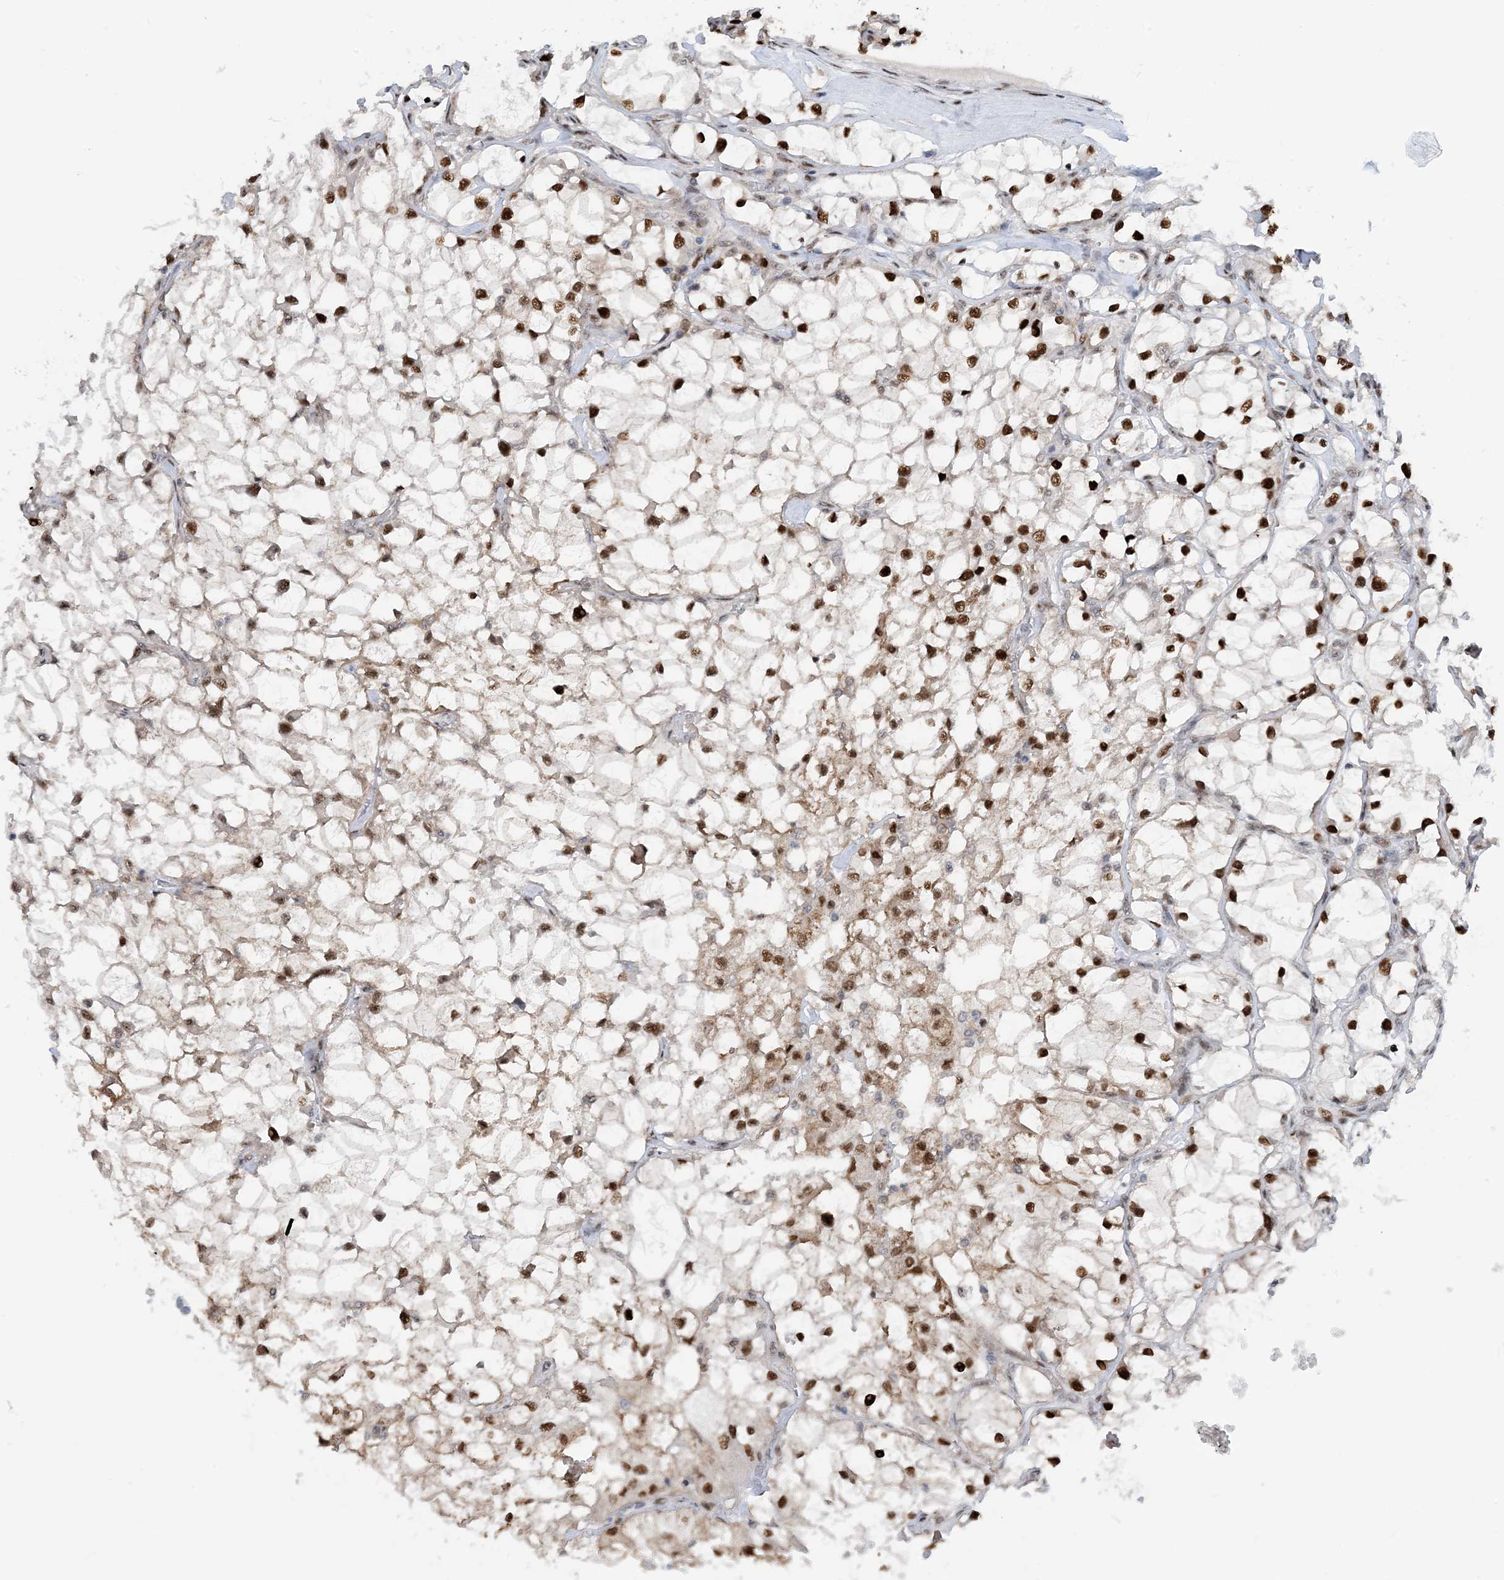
{"staining": {"intensity": "strong", "quantity": ">75%", "location": "nuclear"}, "tissue": "renal cancer", "cell_type": "Tumor cells", "image_type": "cancer", "snomed": [{"axis": "morphology", "description": "Adenocarcinoma, NOS"}, {"axis": "topography", "description": "Kidney"}], "caption": "Tumor cells display high levels of strong nuclear staining in about >75% of cells in adenocarcinoma (renal).", "gene": "HEMK1", "patient": {"sex": "female", "age": 69}}